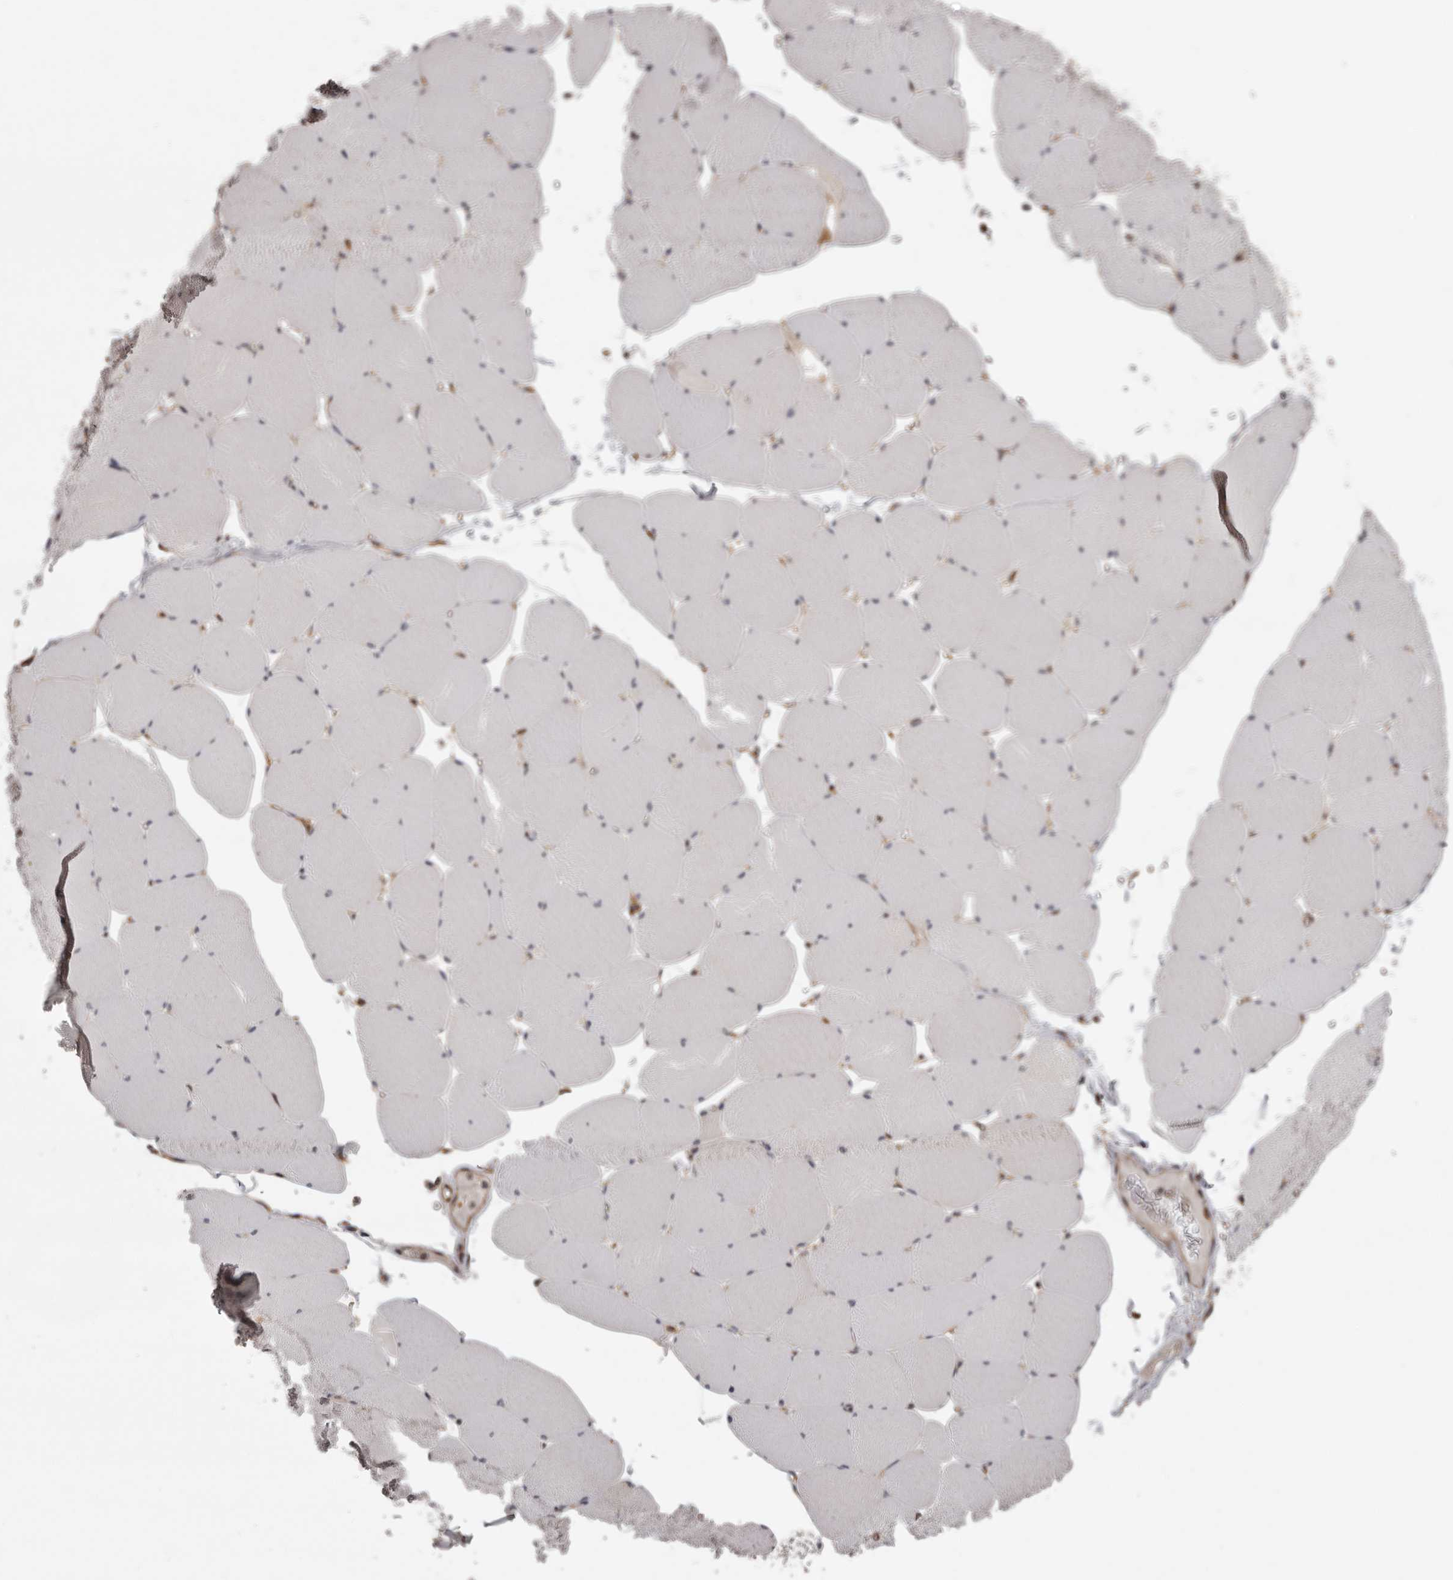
{"staining": {"intensity": "weak", "quantity": "<25%", "location": "cytoplasmic/membranous"}, "tissue": "skeletal muscle", "cell_type": "Myocytes", "image_type": "normal", "snomed": [{"axis": "morphology", "description": "Normal tissue, NOS"}, {"axis": "topography", "description": "Skeletal muscle"}, {"axis": "topography", "description": "Head-Neck"}], "caption": "Human skeletal muscle stained for a protein using IHC exhibits no staining in myocytes.", "gene": "DARS1", "patient": {"sex": "male", "age": 66}}